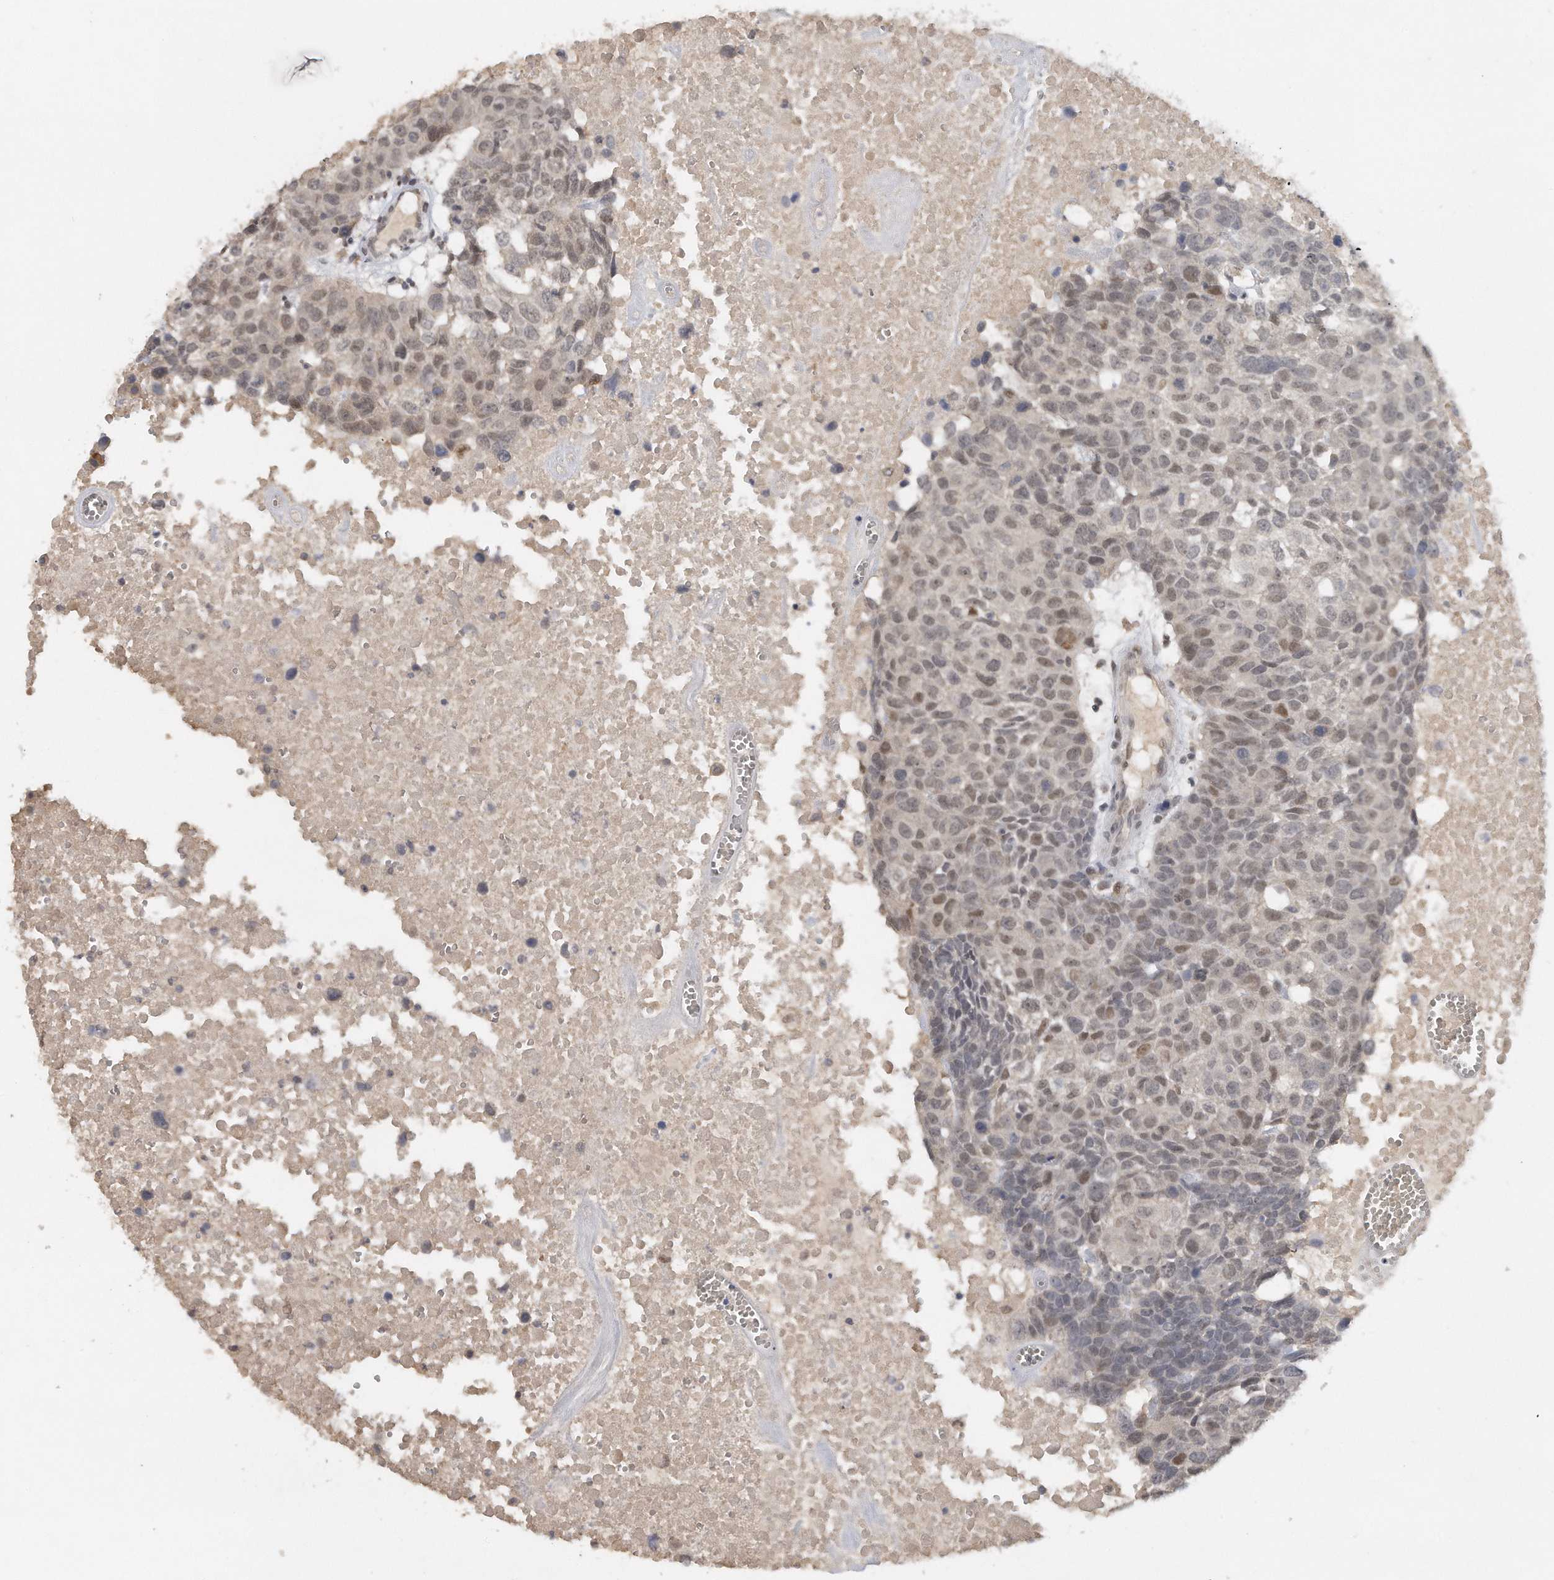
{"staining": {"intensity": "weak", "quantity": ">75%", "location": "nuclear"}, "tissue": "head and neck cancer", "cell_type": "Tumor cells", "image_type": "cancer", "snomed": [{"axis": "morphology", "description": "Squamous cell carcinoma, NOS"}, {"axis": "topography", "description": "Head-Neck"}], "caption": "There is low levels of weak nuclear positivity in tumor cells of squamous cell carcinoma (head and neck), as demonstrated by immunohistochemical staining (brown color).", "gene": "DDX43", "patient": {"sex": "male", "age": 66}}